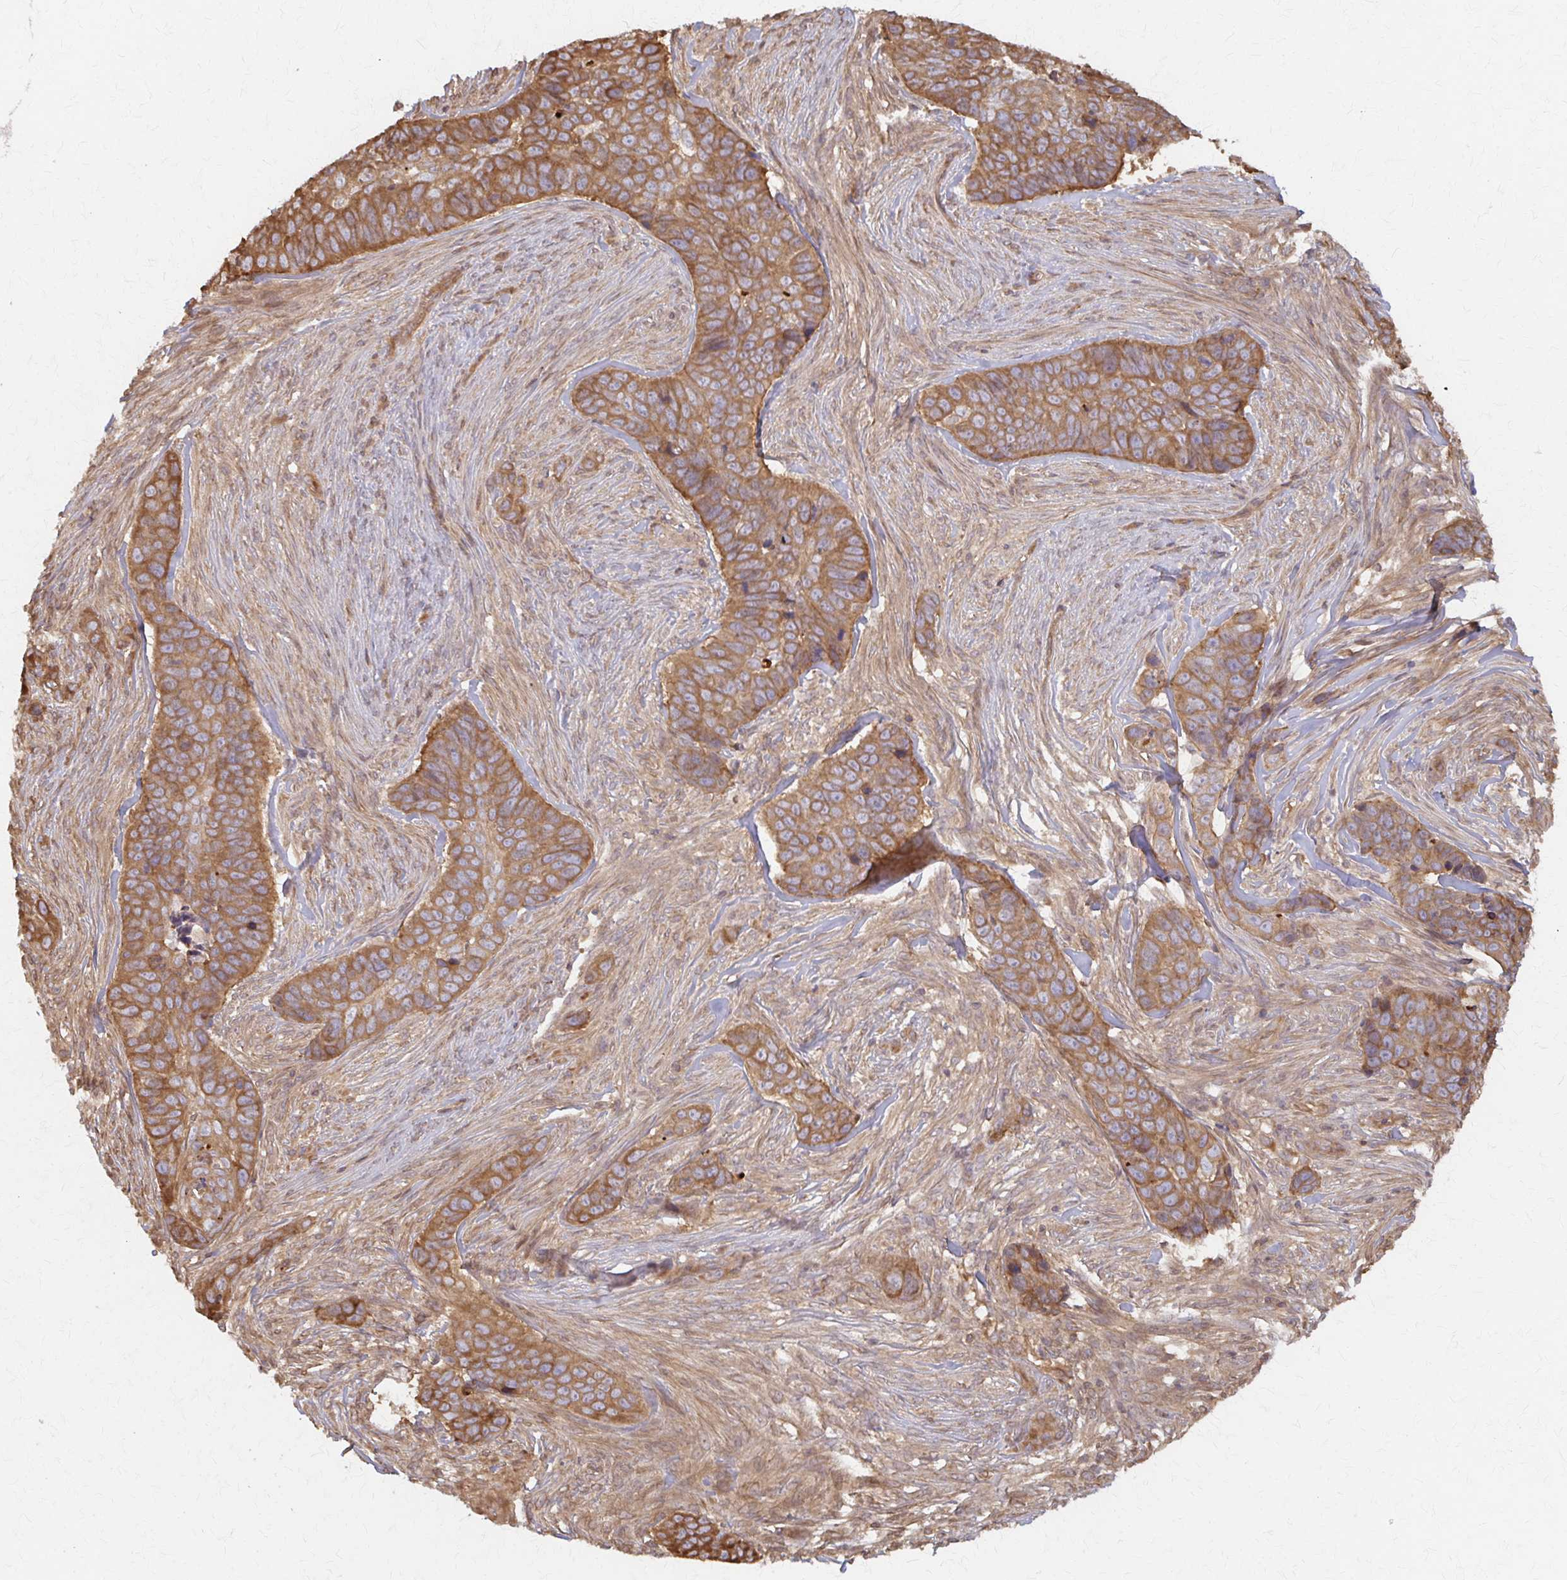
{"staining": {"intensity": "moderate", "quantity": ">75%", "location": "cytoplasmic/membranous"}, "tissue": "skin cancer", "cell_type": "Tumor cells", "image_type": "cancer", "snomed": [{"axis": "morphology", "description": "Basal cell carcinoma"}, {"axis": "topography", "description": "Skin"}], "caption": "The micrograph demonstrates staining of skin basal cell carcinoma, revealing moderate cytoplasmic/membranous protein positivity (brown color) within tumor cells.", "gene": "ARHGAP35", "patient": {"sex": "female", "age": 82}}